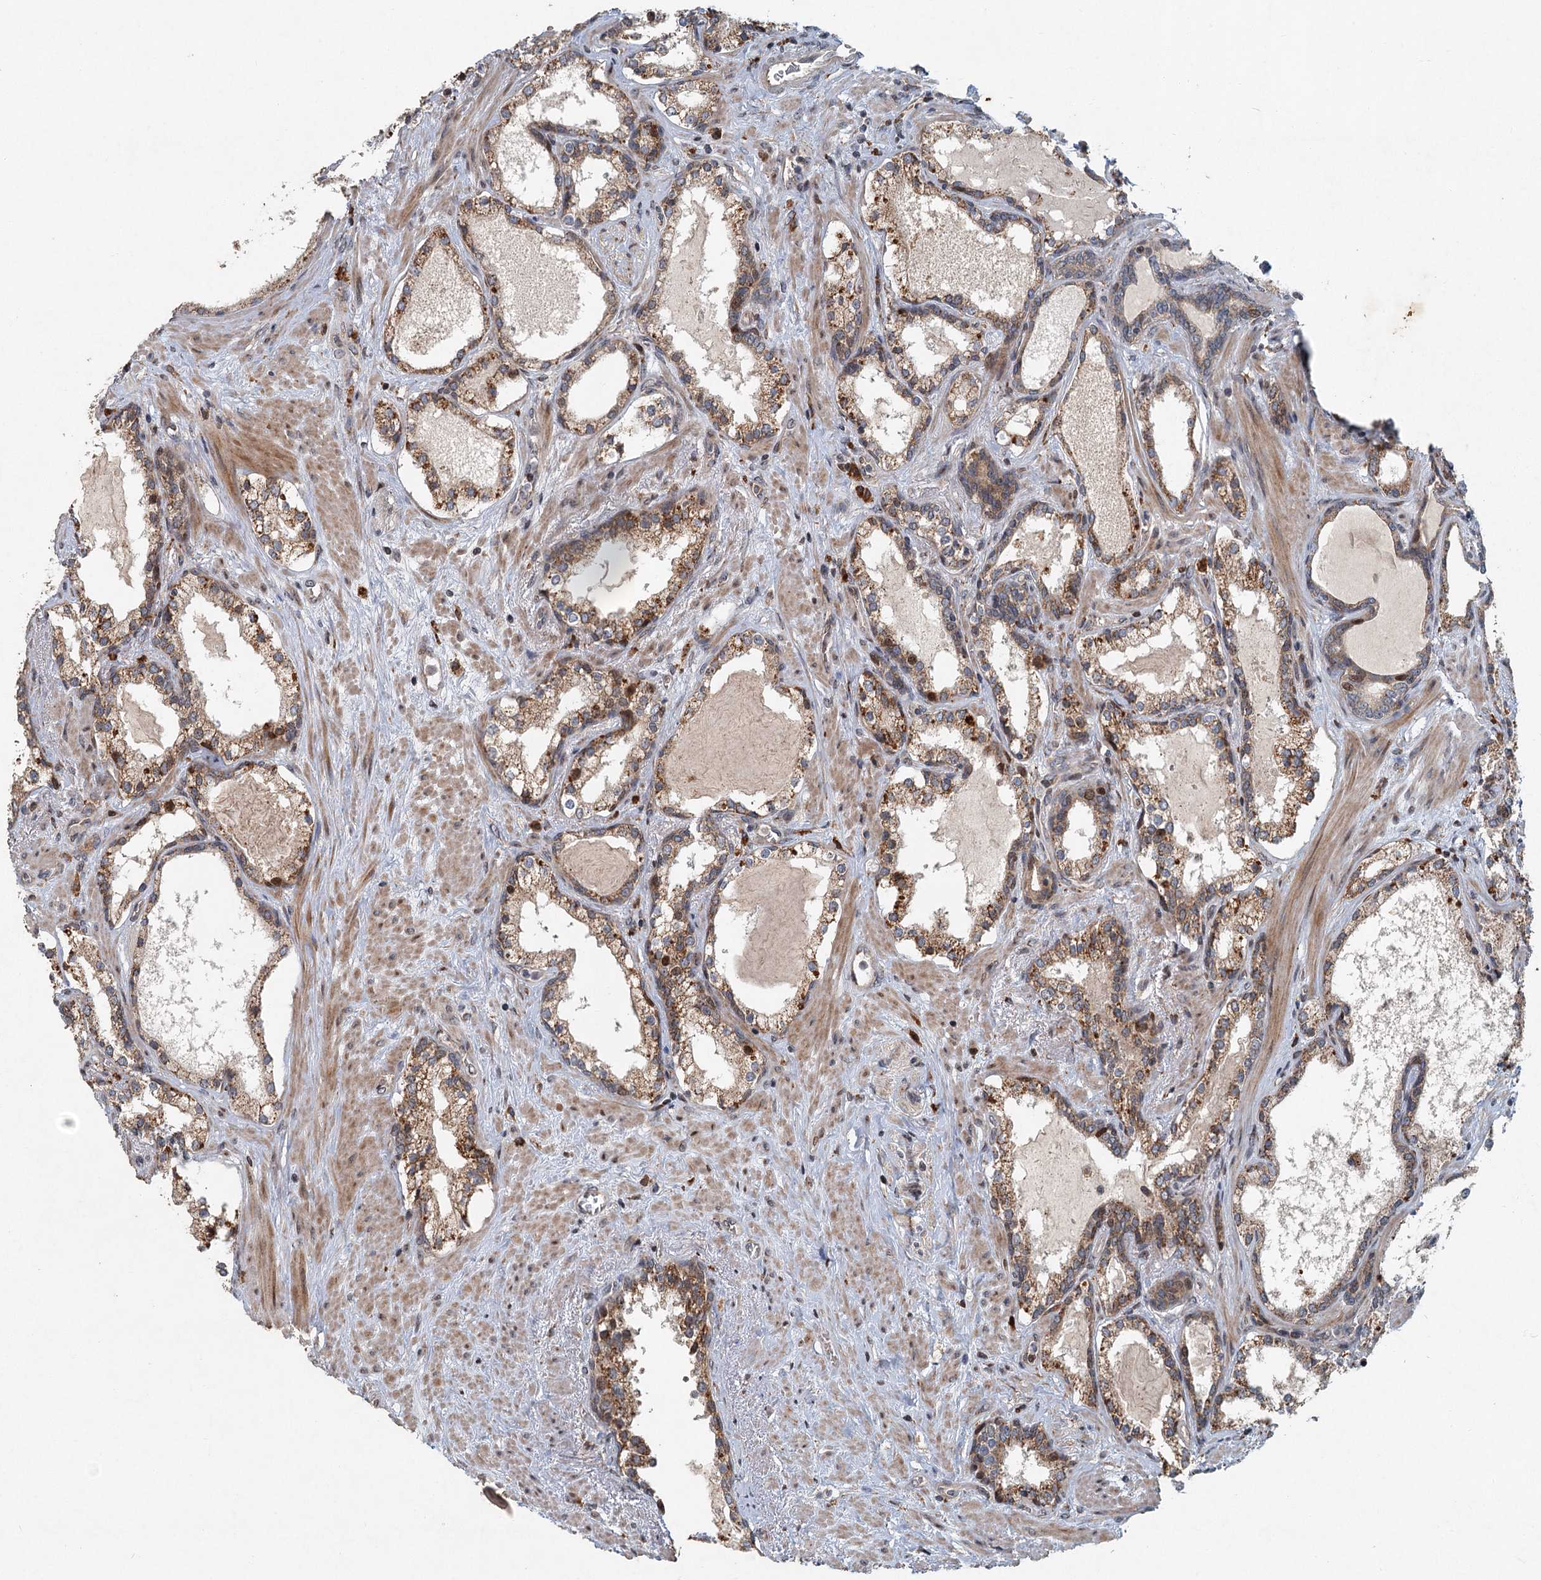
{"staining": {"intensity": "moderate", "quantity": ">75%", "location": "cytoplasmic/membranous"}, "tissue": "prostate cancer", "cell_type": "Tumor cells", "image_type": "cancer", "snomed": [{"axis": "morphology", "description": "Adenocarcinoma, High grade"}, {"axis": "topography", "description": "Prostate"}], "caption": "Immunohistochemistry of prostate cancer (adenocarcinoma (high-grade)) shows medium levels of moderate cytoplasmic/membranous expression in approximately >75% of tumor cells.", "gene": "SRPX2", "patient": {"sex": "male", "age": 58}}